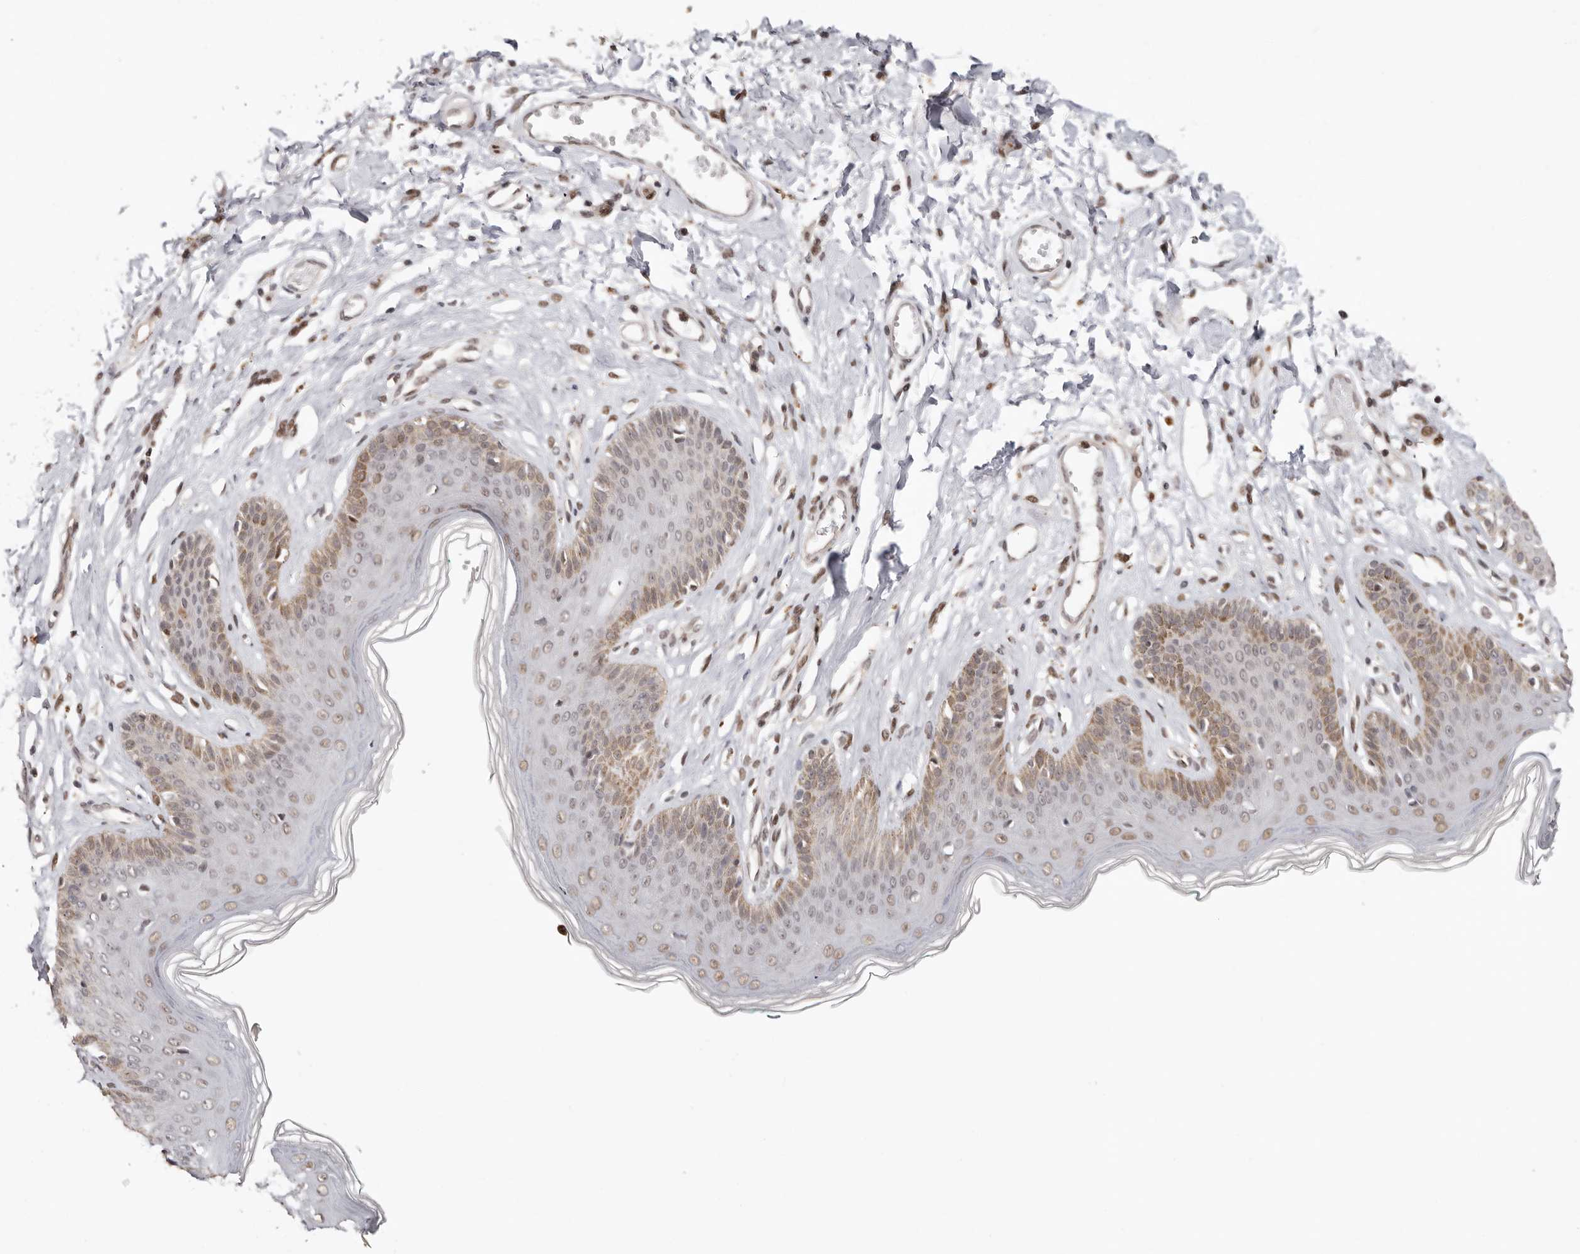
{"staining": {"intensity": "moderate", "quantity": "25%-75%", "location": "cytoplasmic/membranous,nuclear"}, "tissue": "skin", "cell_type": "Epidermal cells", "image_type": "normal", "snomed": [{"axis": "morphology", "description": "Normal tissue, NOS"}, {"axis": "morphology", "description": "Squamous cell carcinoma, NOS"}, {"axis": "topography", "description": "Vulva"}], "caption": "Human skin stained for a protein (brown) exhibits moderate cytoplasmic/membranous,nuclear positive staining in about 25%-75% of epidermal cells.", "gene": "SMAD7", "patient": {"sex": "female", "age": 85}}